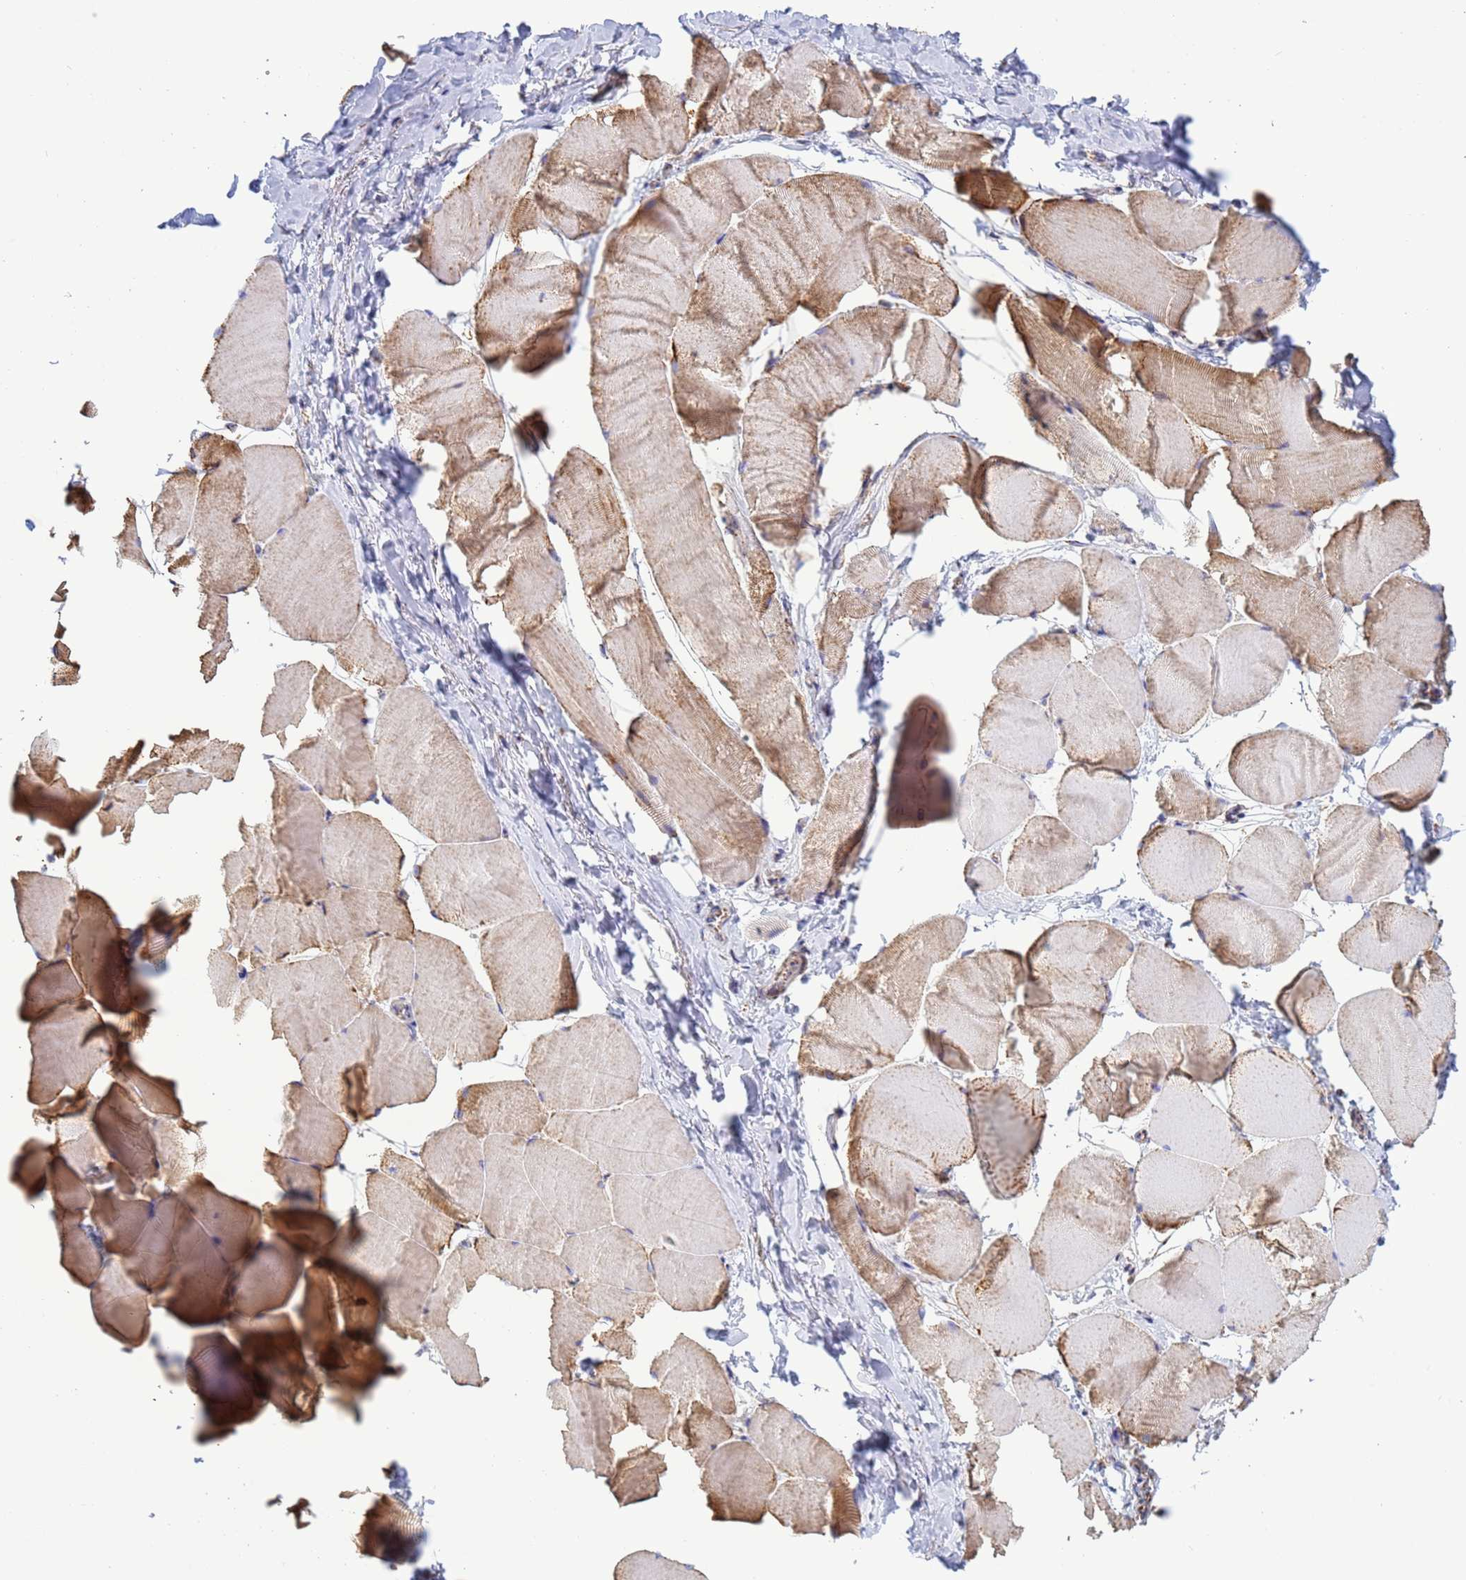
{"staining": {"intensity": "moderate", "quantity": "<25%", "location": "cytoplasmic/membranous"}, "tissue": "skeletal muscle", "cell_type": "Myocytes", "image_type": "normal", "snomed": [{"axis": "morphology", "description": "Normal tissue, NOS"}, {"axis": "topography", "description": "Skeletal muscle"}], "caption": "Moderate cytoplasmic/membranous positivity is appreciated in about <25% of myocytes in normal skeletal muscle.", "gene": "COQ4", "patient": {"sex": "male", "age": 25}}